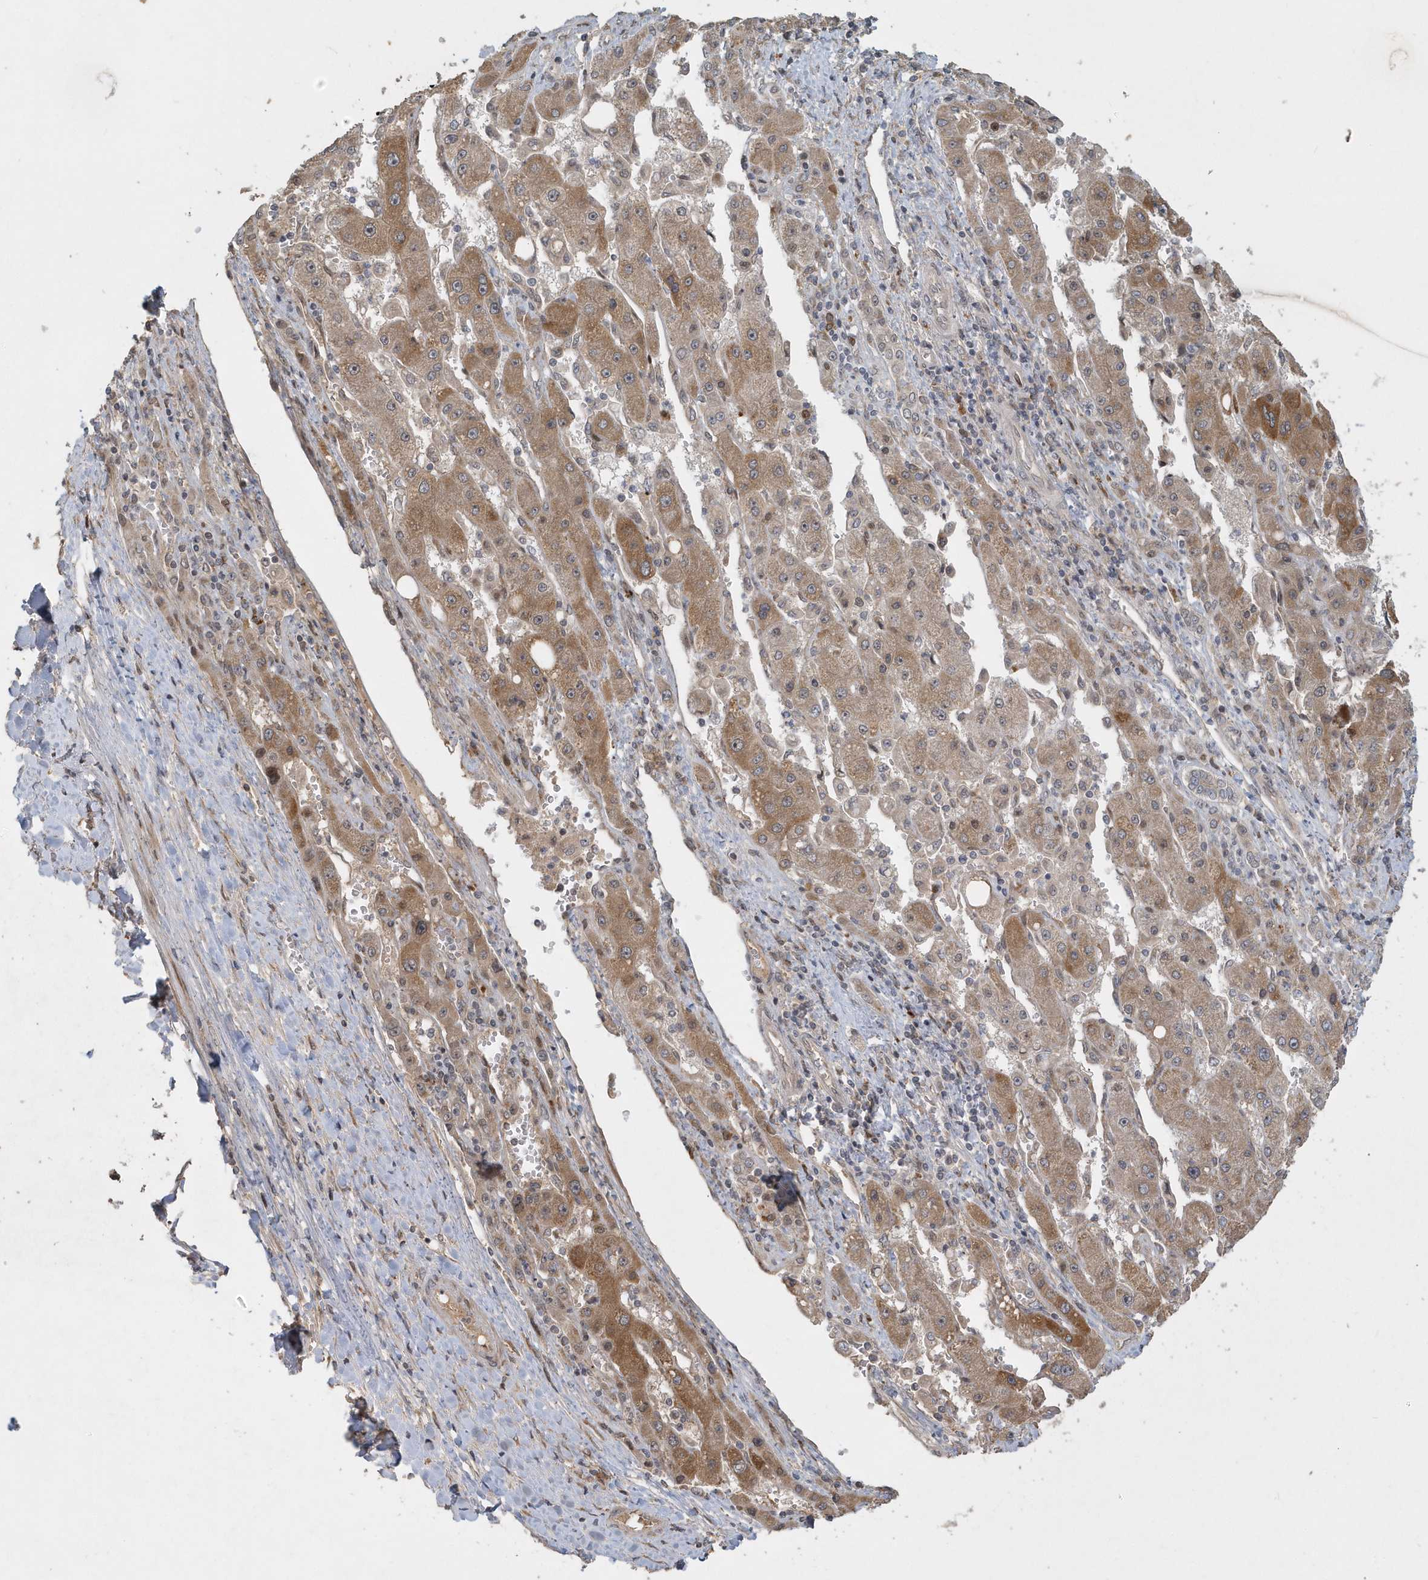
{"staining": {"intensity": "moderate", "quantity": ">75%", "location": "cytoplasmic/membranous"}, "tissue": "liver cancer", "cell_type": "Tumor cells", "image_type": "cancer", "snomed": [{"axis": "morphology", "description": "Carcinoma, Hepatocellular, NOS"}, {"axis": "topography", "description": "Liver"}], "caption": "Liver cancer (hepatocellular carcinoma) stained with a brown dye demonstrates moderate cytoplasmic/membranous positive staining in about >75% of tumor cells.", "gene": "TRAIP", "patient": {"sex": "female", "age": 73}}